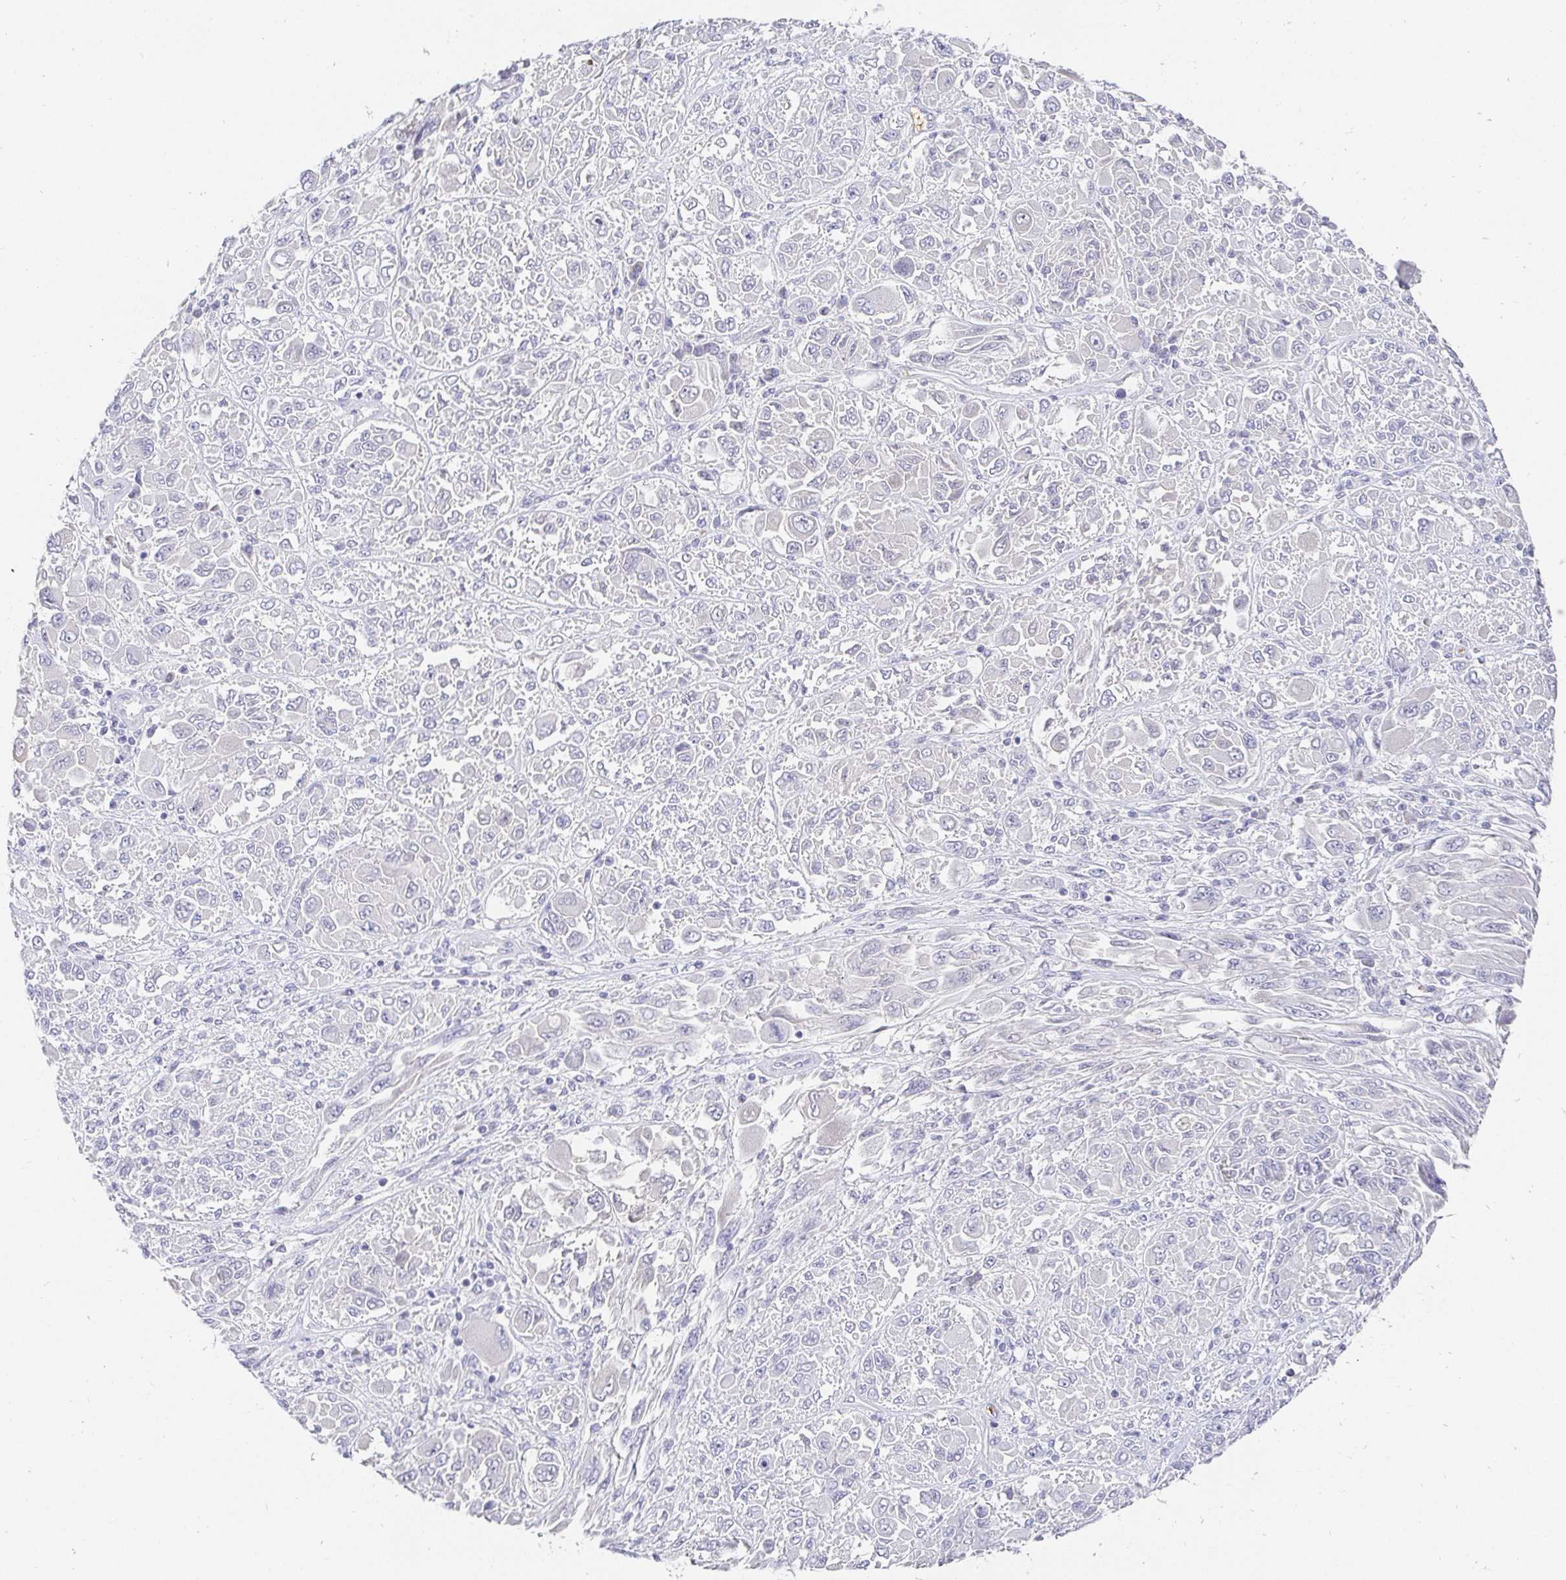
{"staining": {"intensity": "negative", "quantity": "none", "location": "none"}, "tissue": "melanoma", "cell_type": "Tumor cells", "image_type": "cancer", "snomed": [{"axis": "morphology", "description": "Malignant melanoma, NOS"}, {"axis": "topography", "description": "Skin"}], "caption": "Human malignant melanoma stained for a protein using immunohistochemistry (IHC) displays no positivity in tumor cells.", "gene": "FGF21", "patient": {"sex": "female", "age": 91}}